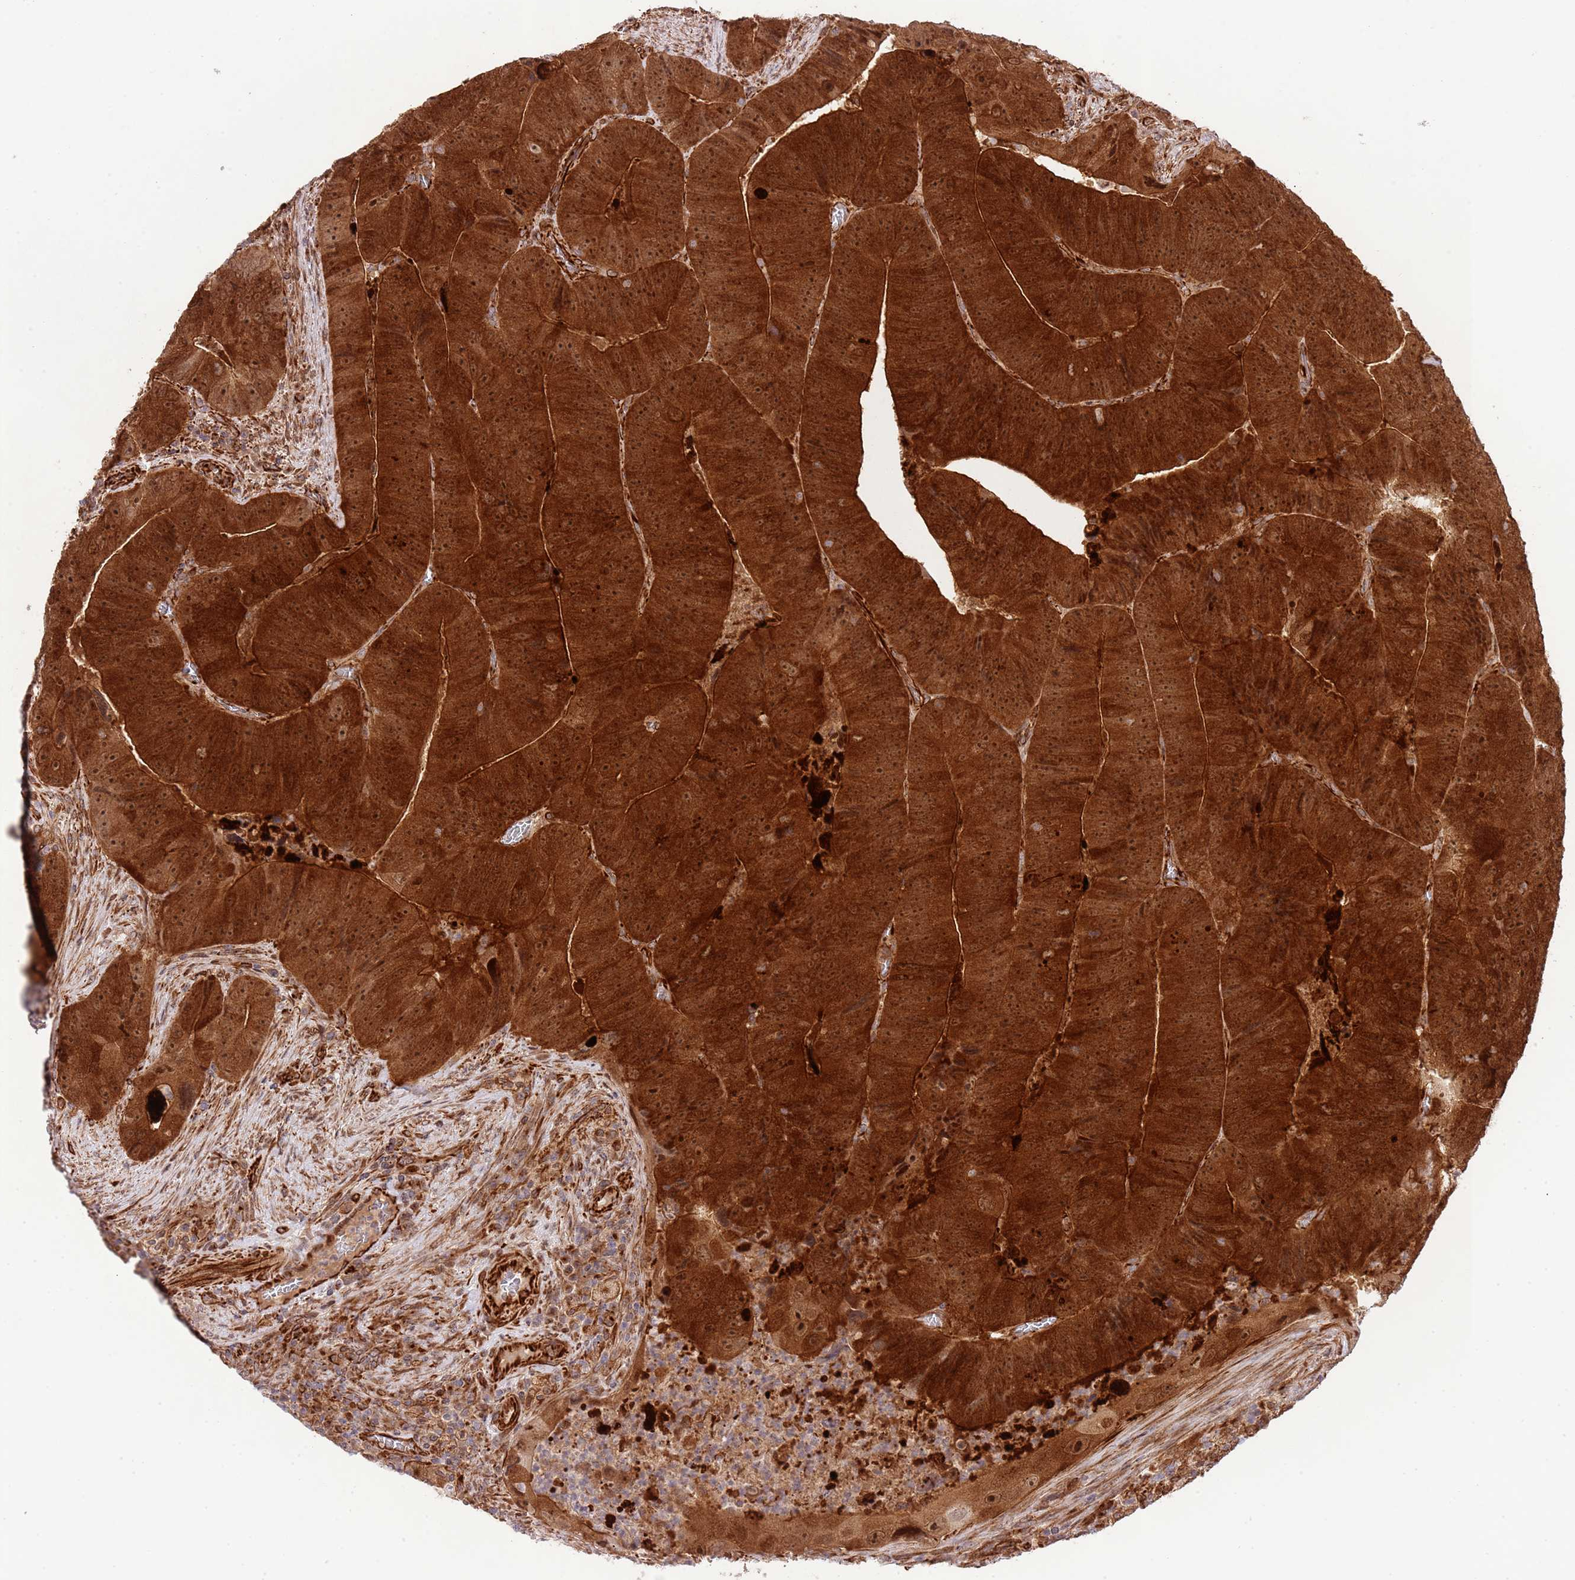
{"staining": {"intensity": "strong", "quantity": ">75%", "location": "cytoplasmic/membranous,nuclear"}, "tissue": "colorectal cancer", "cell_type": "Tumor cells", "image_type": "cancer", "snomed": [{"axis": "morphology", "description": "Adenocarcinoma, NOS"}, {"axis": "topography", "description": "Colon"}], "caption": "Adenocarcinoma (colorectal) stained with a protein marker exhibits strong staining in tumor cells.", "gene": "NEK3", "patient": {"sex": "female", "age": 86}}